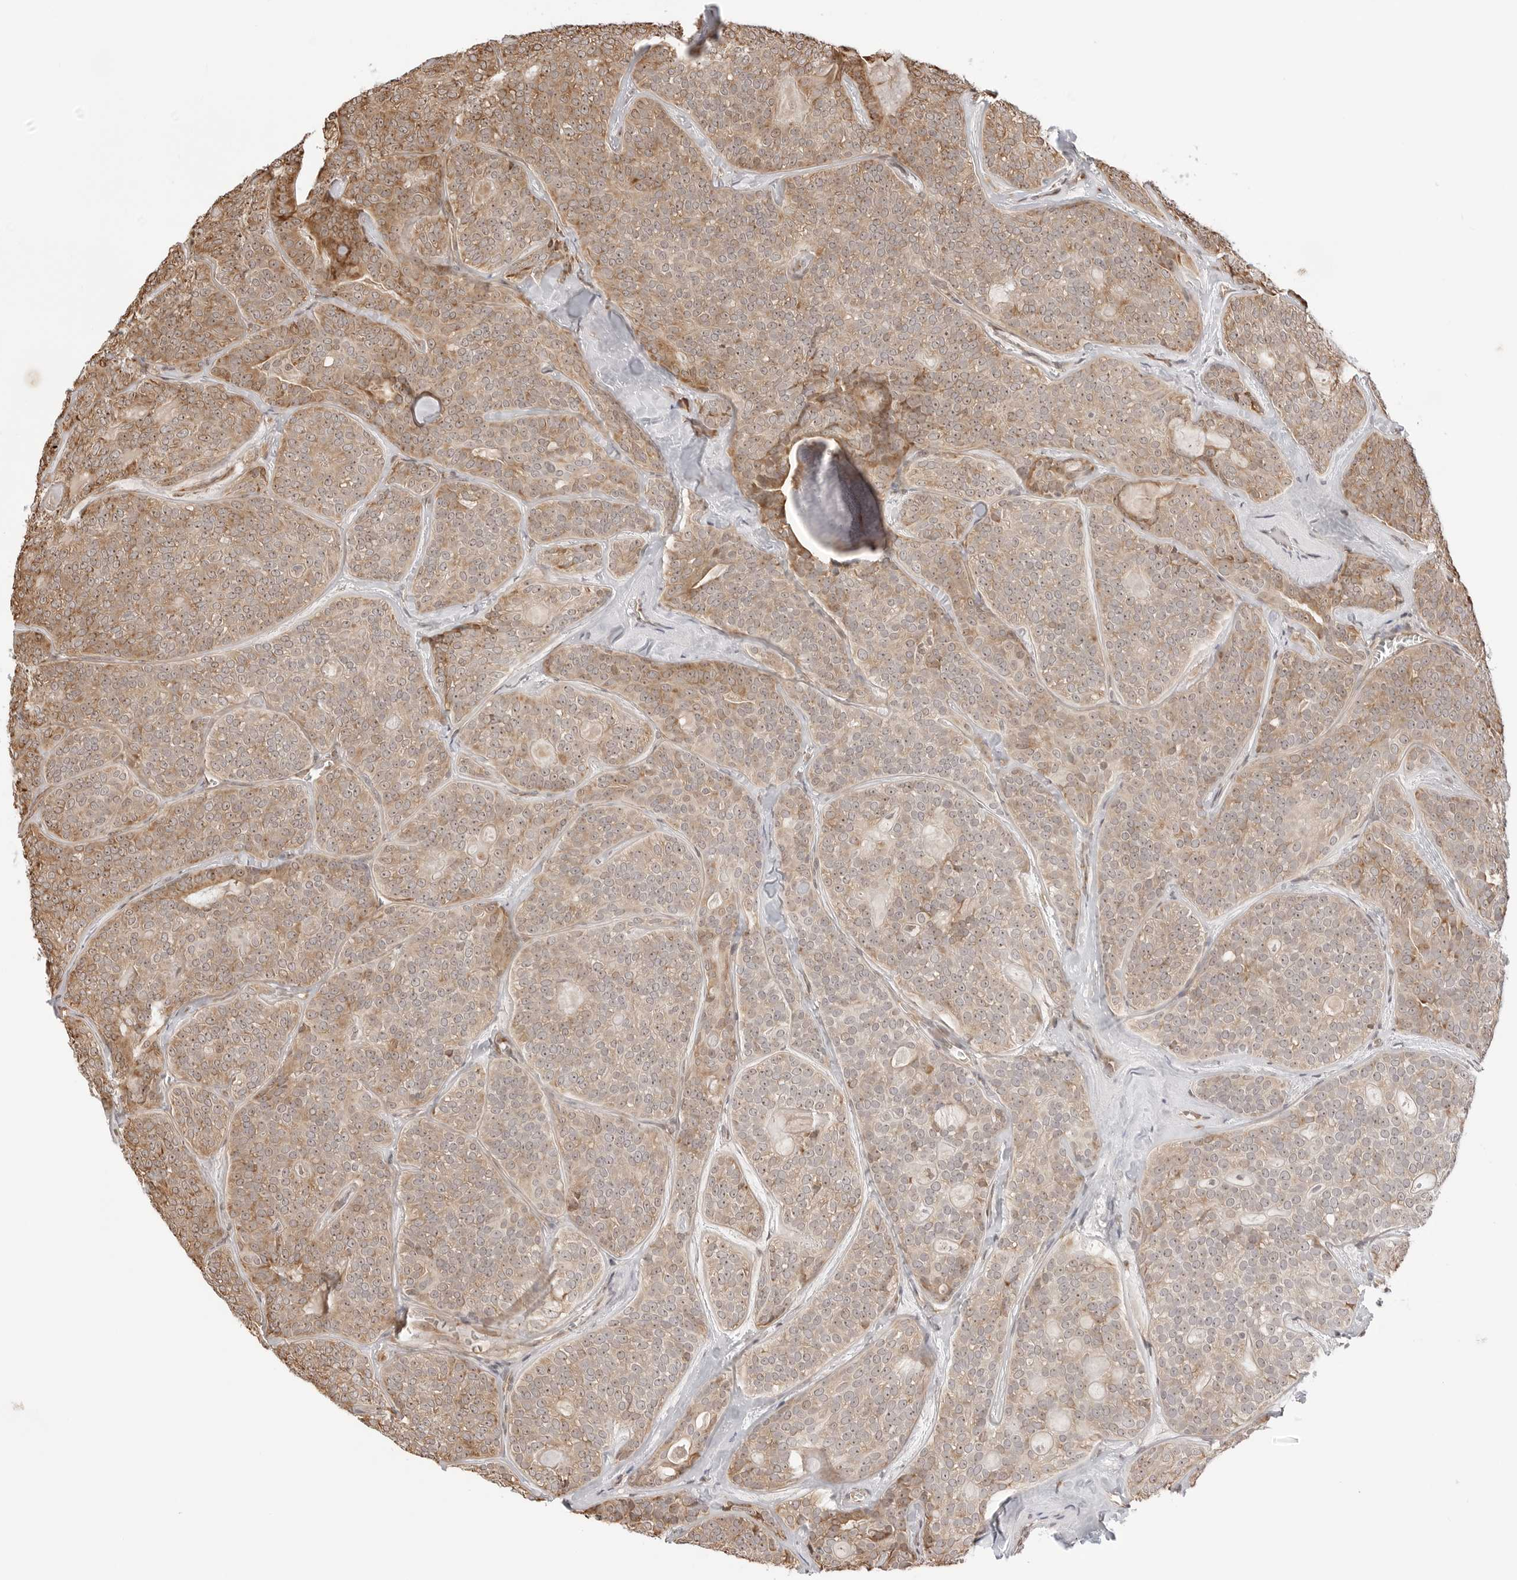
{"staining": {"intensity": "moderate", "quantity": "25%-75%", "location": "cytoplasmic/membranous,nuclear"}, "tissue": "head and neck cancer", "cell_type": "Tumor cells", "image_type": "cancer", "snomed": [{"axis": "morphology", "description": "Adenocarcinoma, NOS"}, {"axis": "topography", "description": "Head-Neck"}], "caption": "The image reveals immunohistochemical staining of head and neck adenocarcinoma. There is moderate cytoplasmic/membranous and nuclear staining is identified in approximately 25%-75% of tumor cells. Nuclei are stained in blue.", "gene": "FKBP14", "patient": {"sex": "male", "age": 66}}